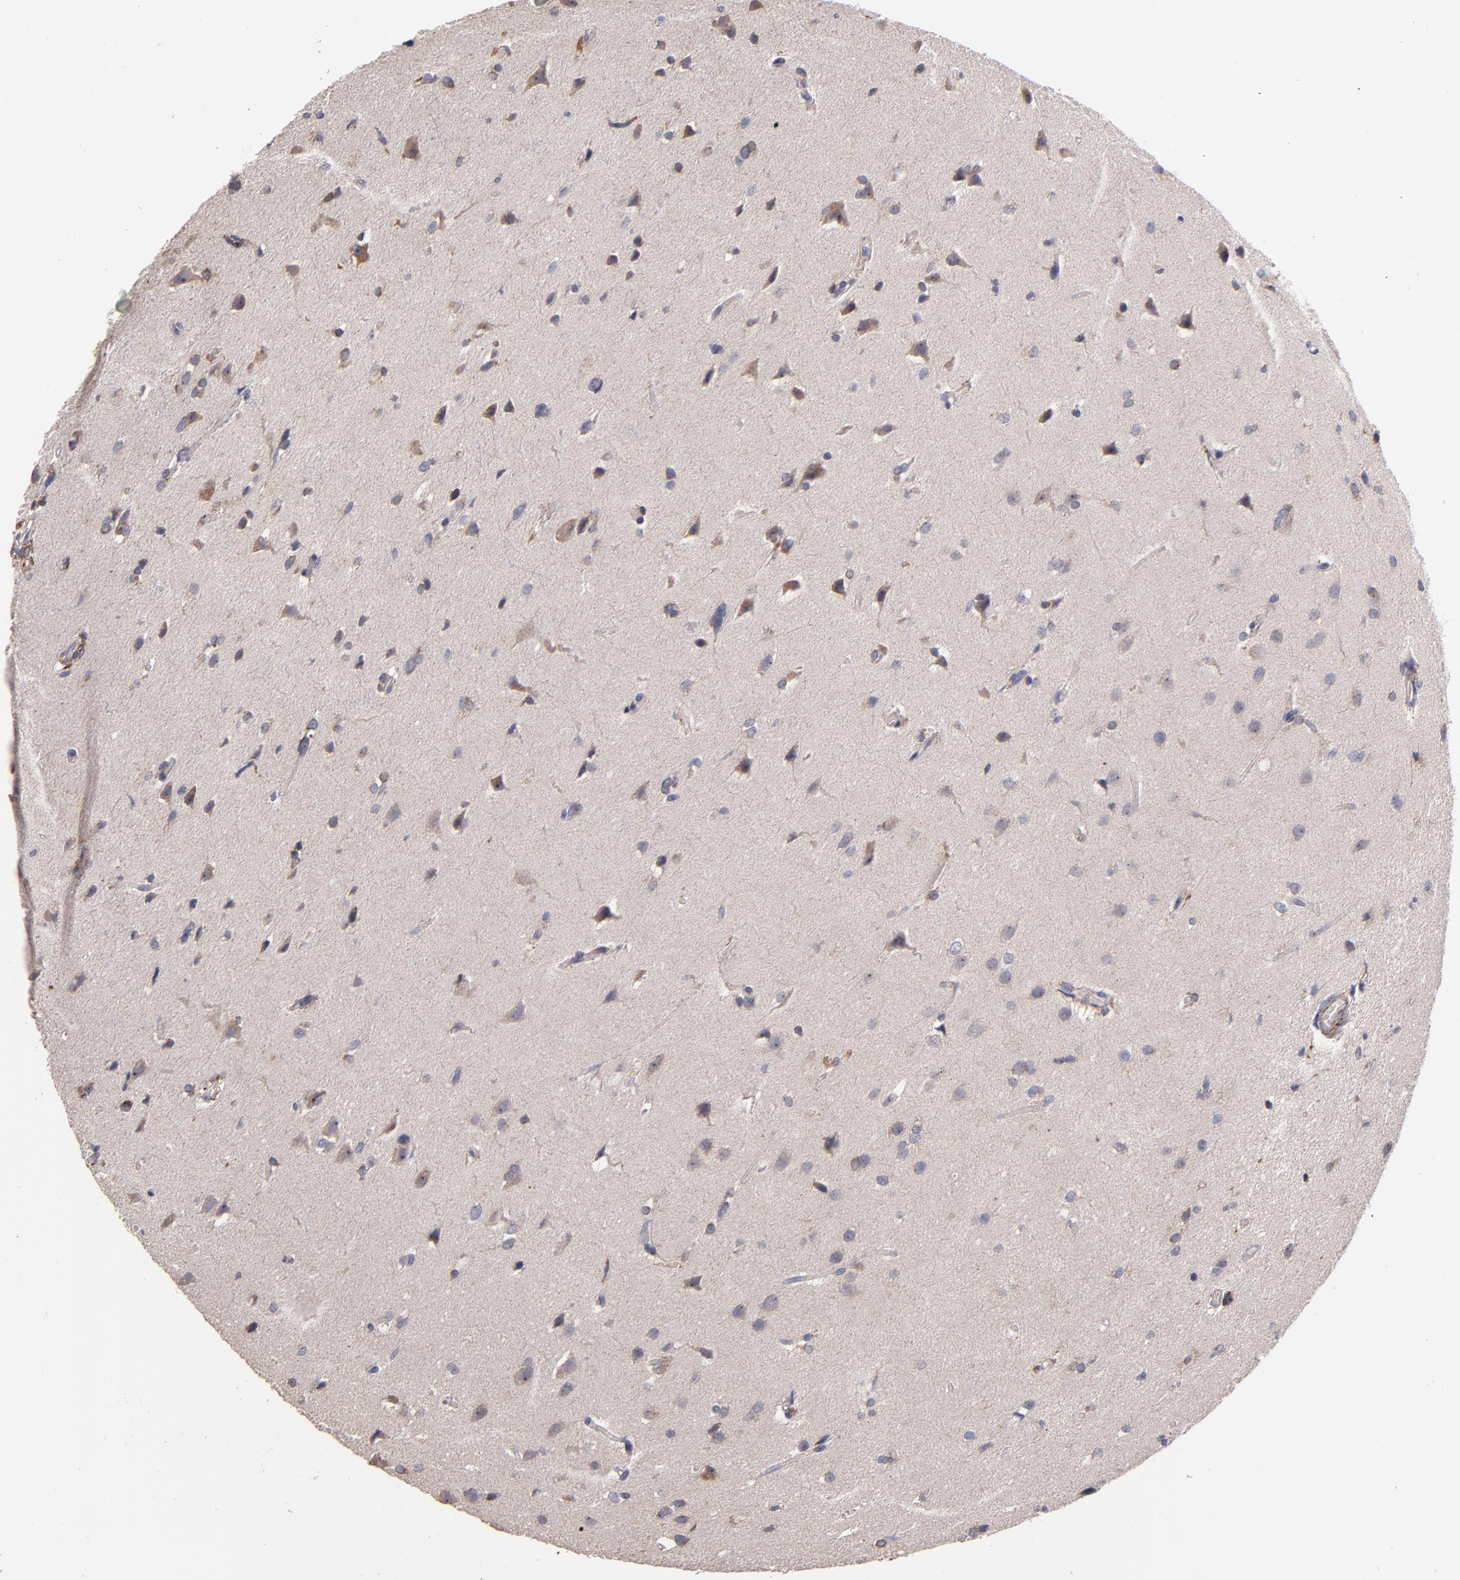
{"staining": {"intensity": "moderate", "quantity": "25%-75%", "location": "cytoplasmic/membranous"}, "tissue": "glioma", "cell_type": "Tumor cells", "image_type": "cancer", "snomed": [{"axis": "morphology", "description": "Glioma, malignant, High grade"}, {"axis": "topography", "description": "Brain"}], "caption": "Immunohistochemistry of human glioma reveals medium levels of moderate cytoplasmic/membranous expression in approximately 25%-75% of tumor cells.", "gene": "DIABLO", "patient": {"sex": "male", "age": 68}}